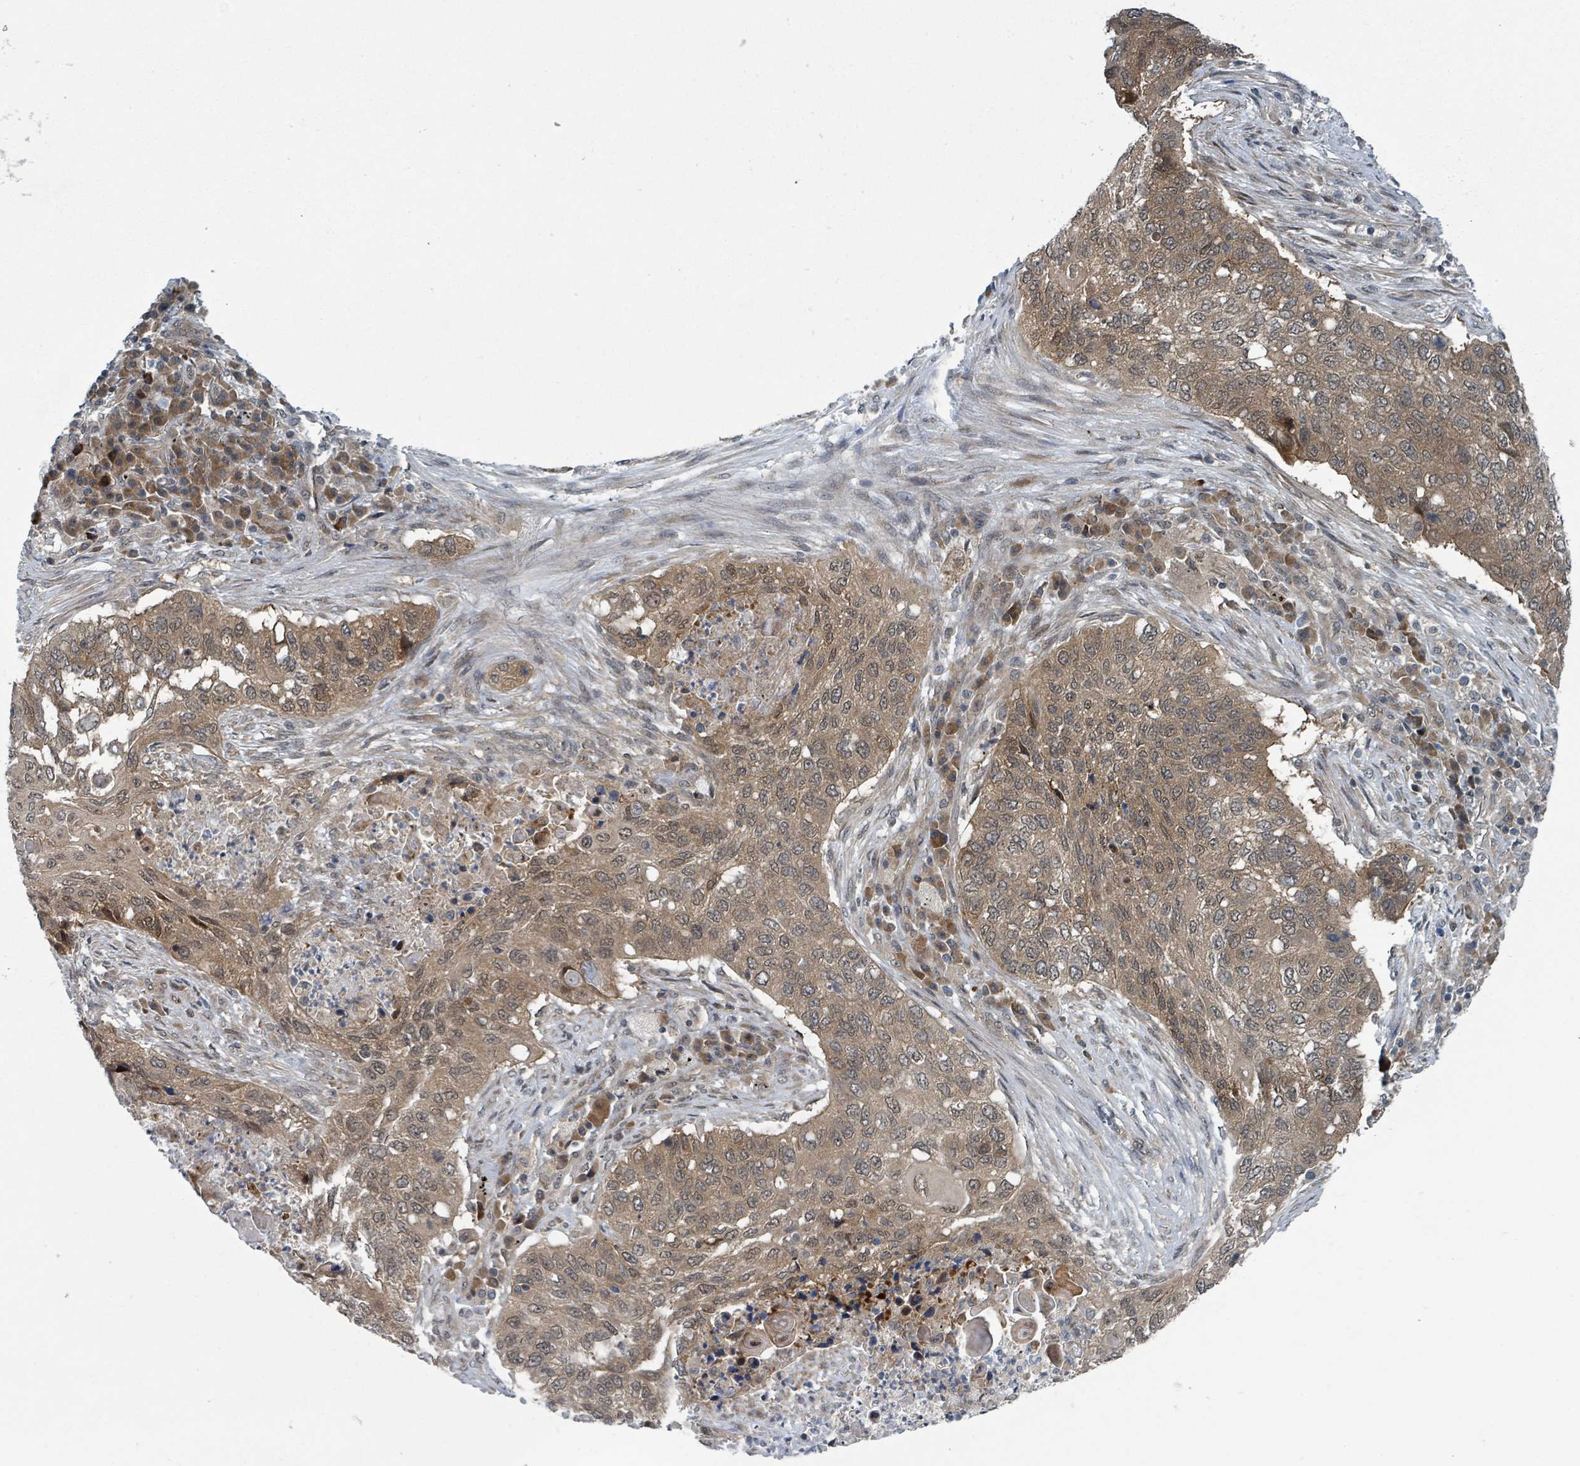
{"staining": {"intensity": "moderate", "quantity": ">75%", "location": "cytoplasmic/membranous,nuclear"}, "tissue": "lung cancer", "cell_type": "Tumor cells", "image_type": "cancer", "snomed": [{"axis": "morphology", "description": "Squamous cell carcinoma, NOS"}, {"axis": "topography", "description": "Lung"}], "caption": "This image displays immunohistochemistry staining of lung squamous cell carcinoma, with medium moderate cytoplasmic/membranous and nuclear positivity in about >75% of tumor cells.", "gene": "GOLGA7", "patient": {"sex": "female", "age": 63}}